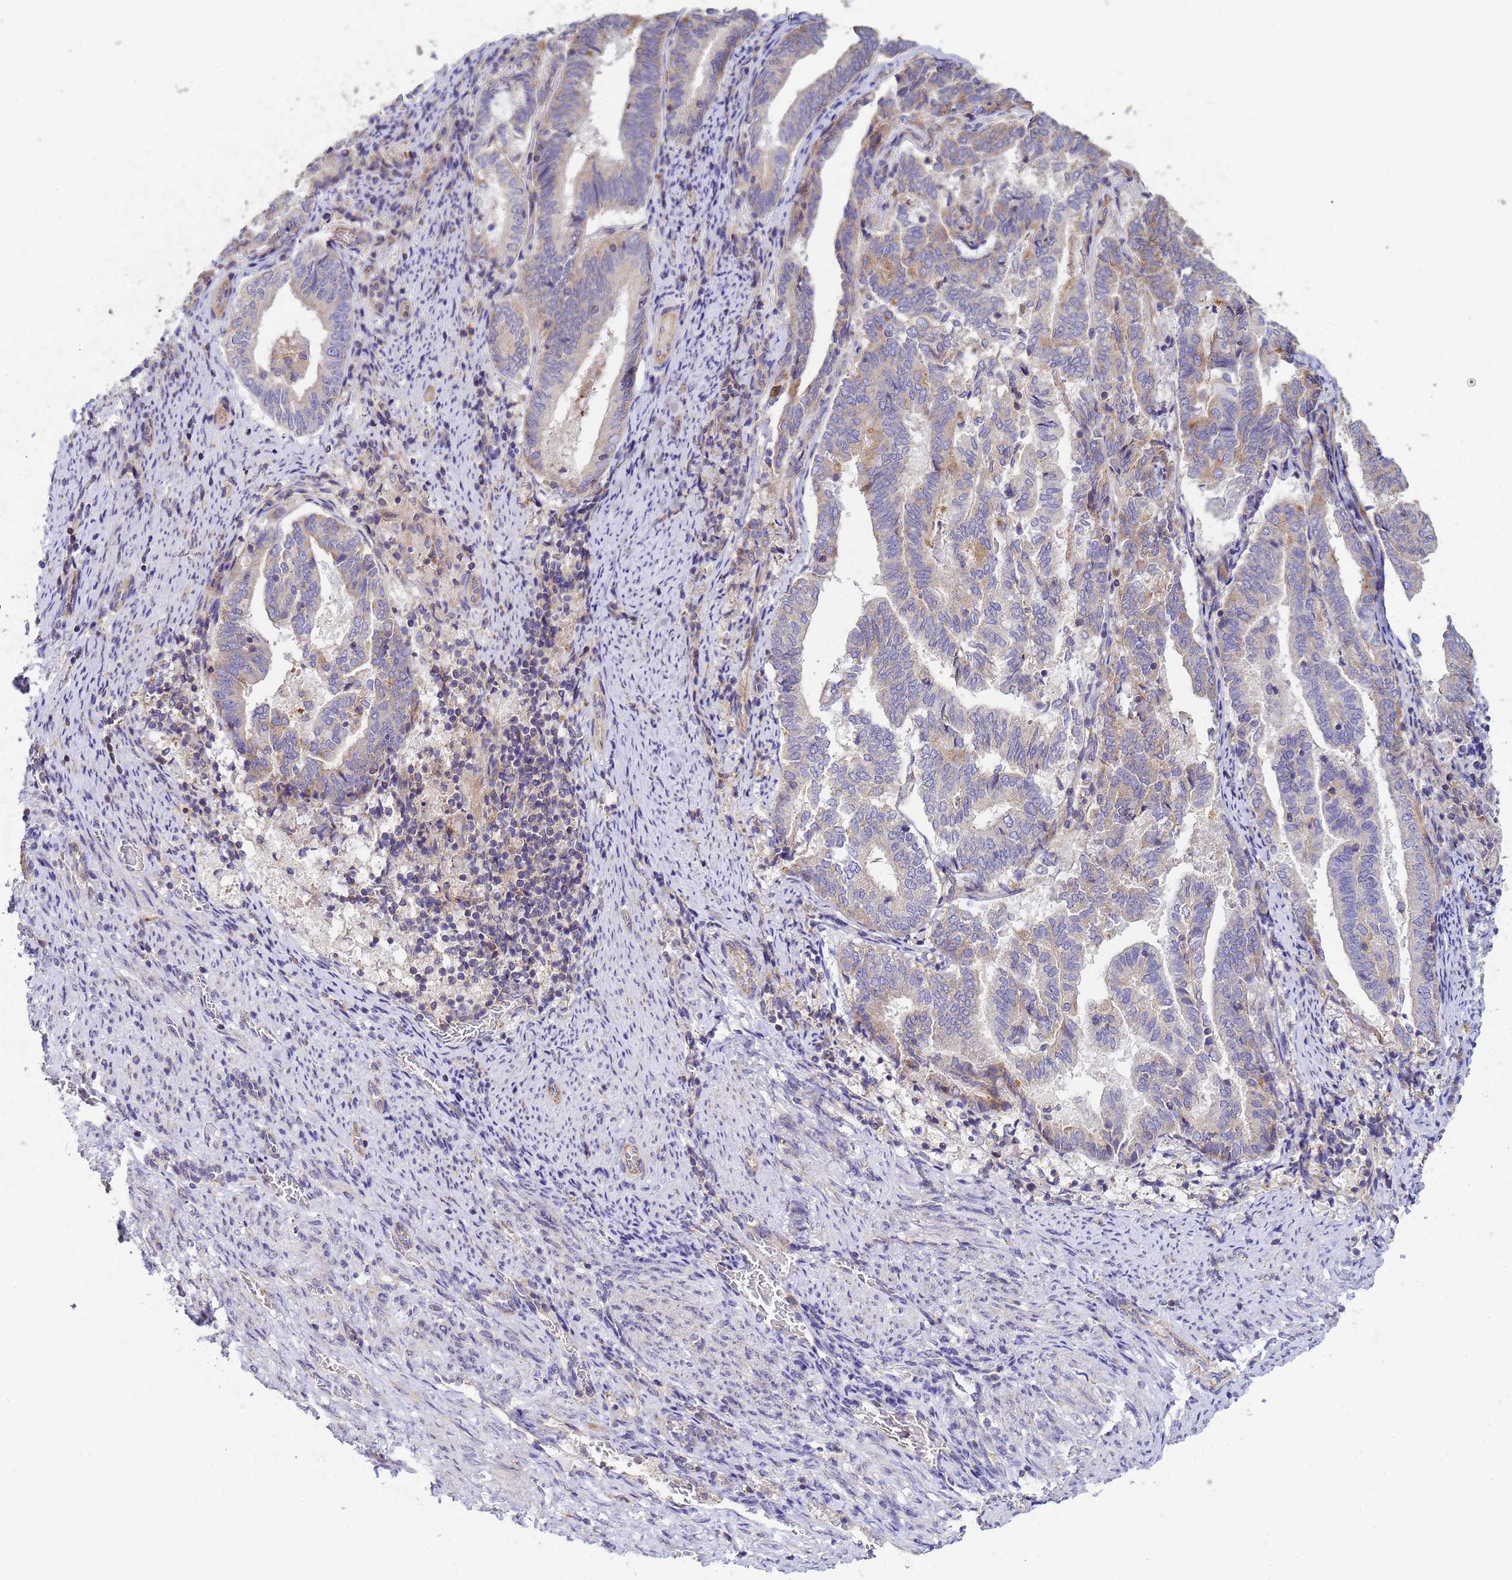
{"staining": {"intensity": "weak", "quantity": "<25%", "location": "cytoplasmic/membranous"}, "tissue": "endometrial cancer", "cell_type": "Tumor cells", "image_type": "cancer", "snomed": [{"axis": "morphology", "description": "Adenocarcinoma, NOS"}, {"axis": "topography", "description": "Endometrium"}], "caption": "The immunohistochemistry (IHC) image has no significant expression in tumor cells of endometrial adenocarcinoma tissue. Brightfield microscopy of immunohistochemistry (IHC) stained with DAB (3,3'-diaminobenzidine) (brown) and hematoxylin (blue), captured at high magnification.", "gene": "CDC34", "patient": {"sex": "female", "age": 80}}